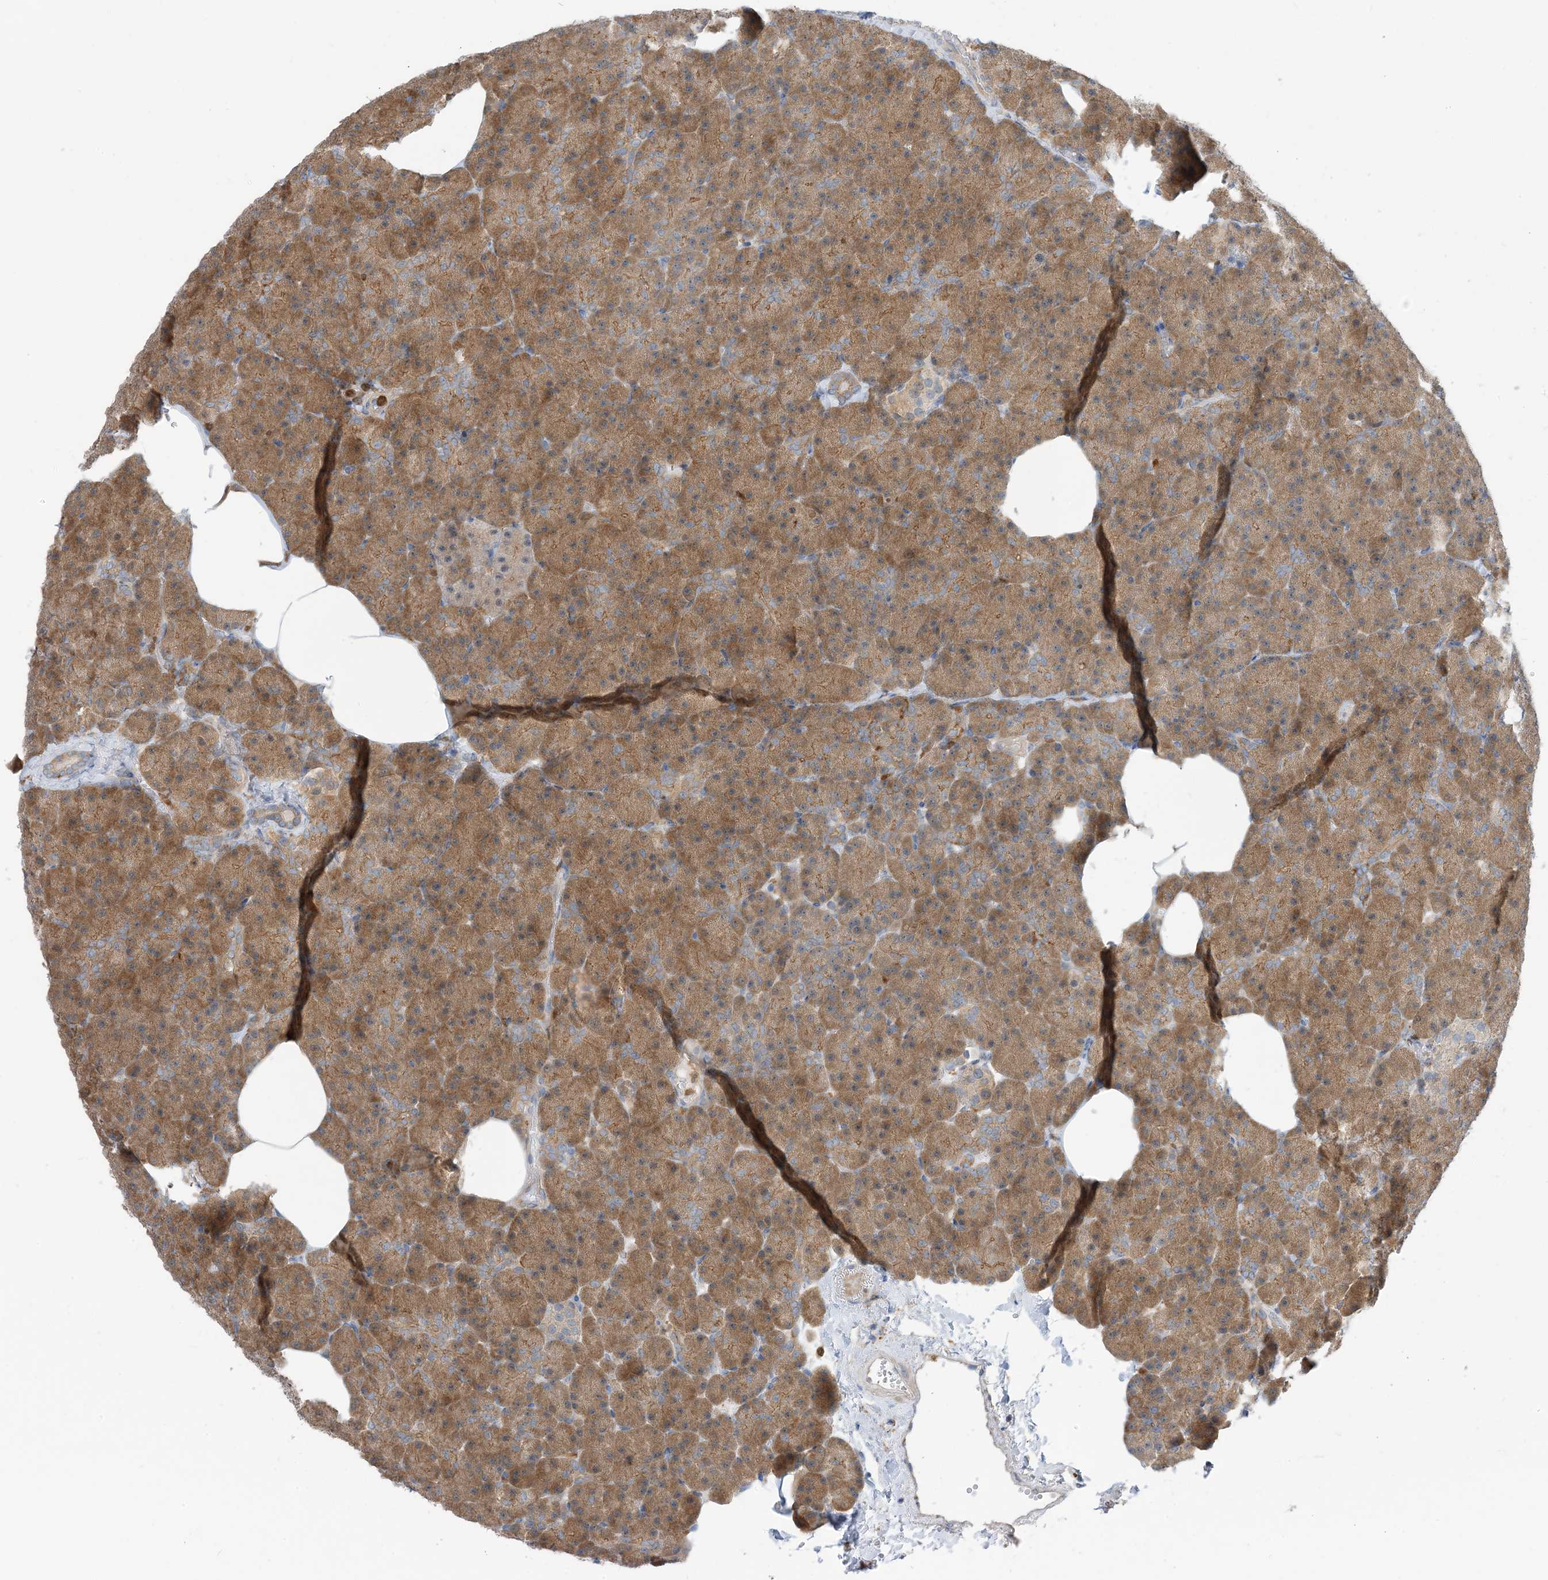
{"staining": {"intensity": "moderate", "quantity": ">75%", "location": "cytoplasmic/membranous"}, "tissue": "pancreas", "cell_type": "Exocrine glandular cells", "image_type": "normal", "snomed": [{"axis": "morphology", "description": "Normal tissue, NOS"}, {"axis": "morphology", "description": "Carcinoid, malignant, NOS"}, {"axis": "topography", "description": "Pancreas"}], "caption": "Brown immunohistochemical staining in unremarkable pancreas shows moderate cytoplasmic/membranous positivity in about >75% of exocrine glandular cells.", "gene": "NAGK", "patient": {"sex": "female", "age": 35}}